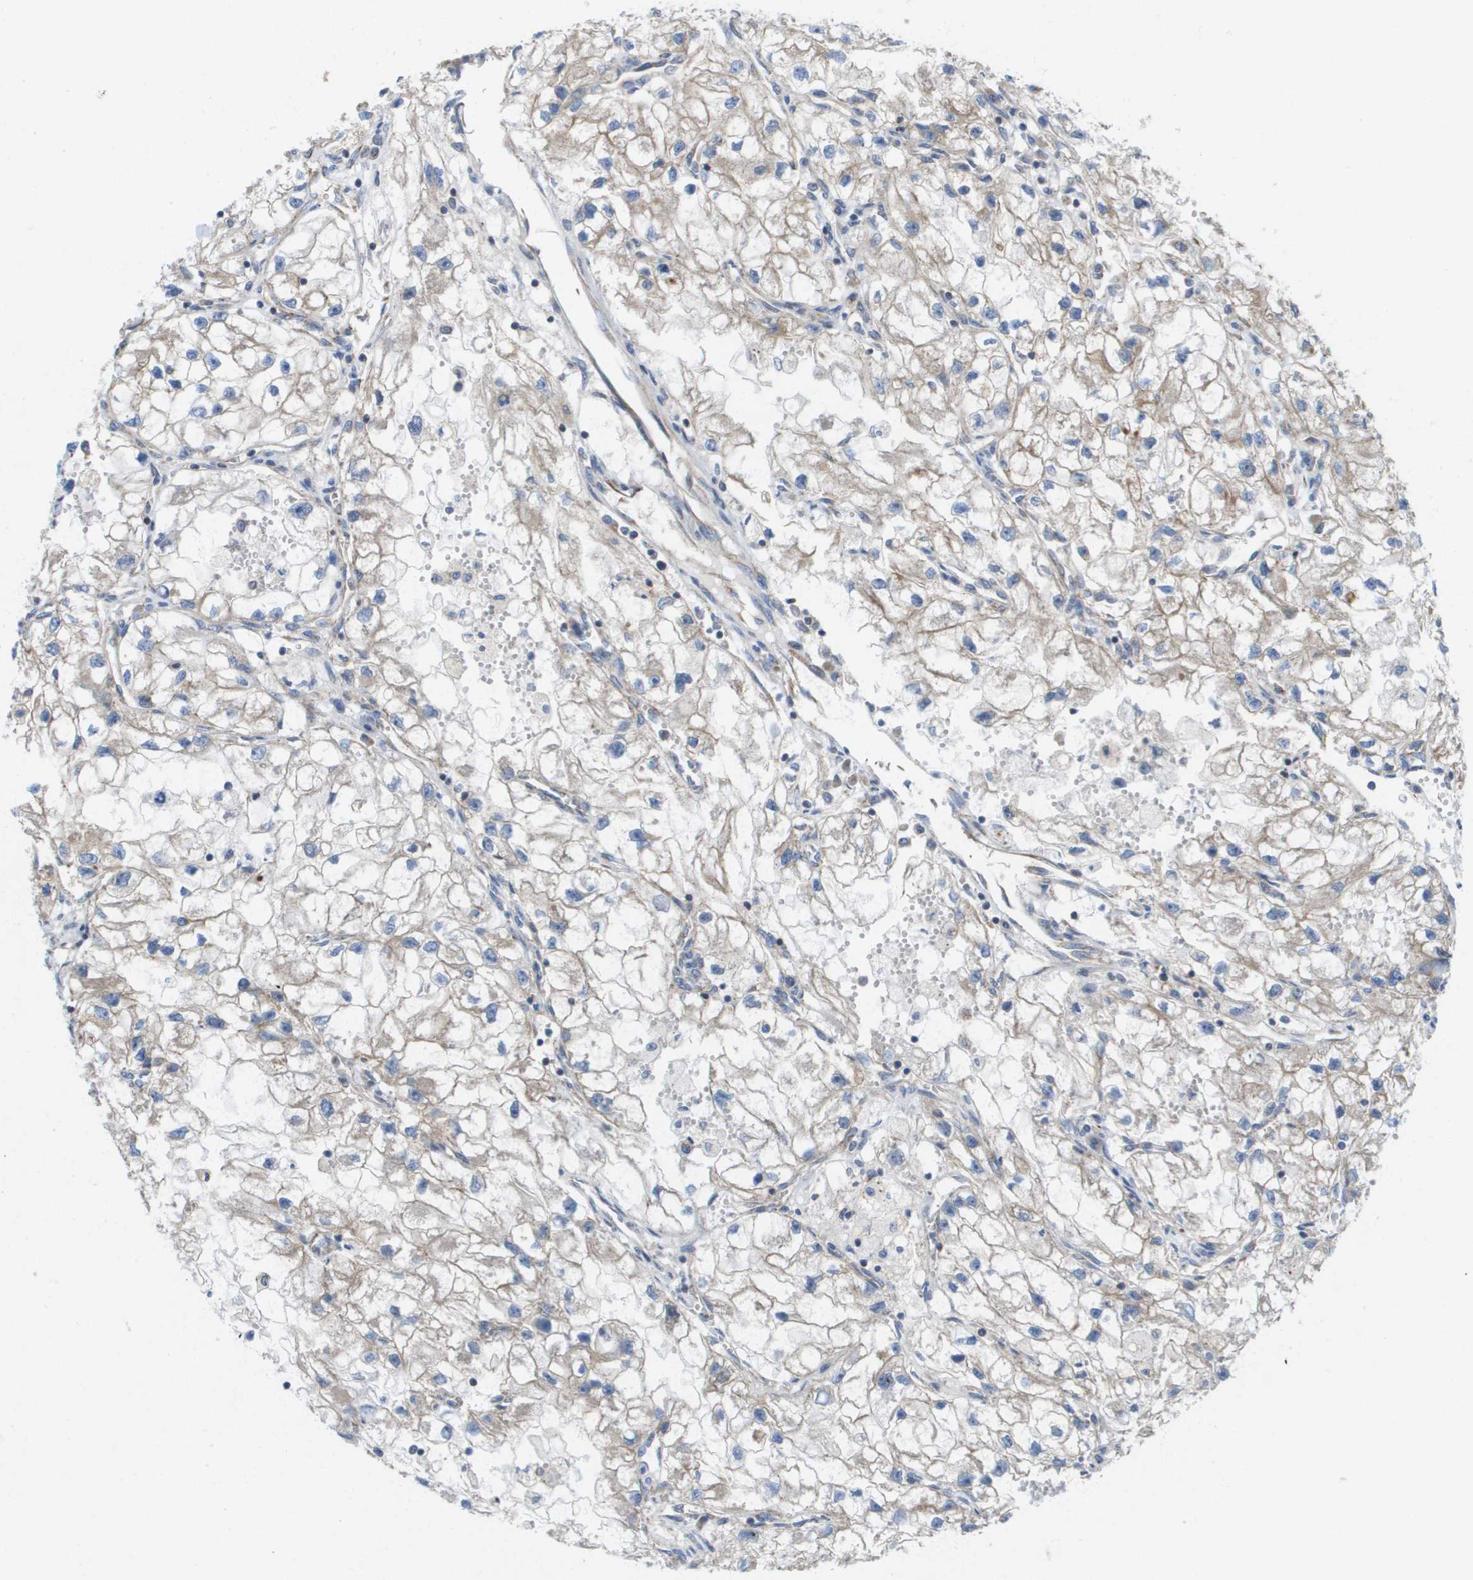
{"staining": {"intensity": "weak", "quantity": "<25%", "location": "cytoplasmic/membranous"}, "tissue": "renal cancer", "cell_type": "Tumor cells", "image_type": "cancer", "snomed": [{"axis": "morphology", "description": "Adenocarcinoma, NOS"}, {"axis": "topography", "description": "Kidney"}], "caption": "Tumor cells are negative for protein expression in human adenocarcinoma (renal).", "gene": "FIS1", "patient": {"sex": "female", "age": 70}}